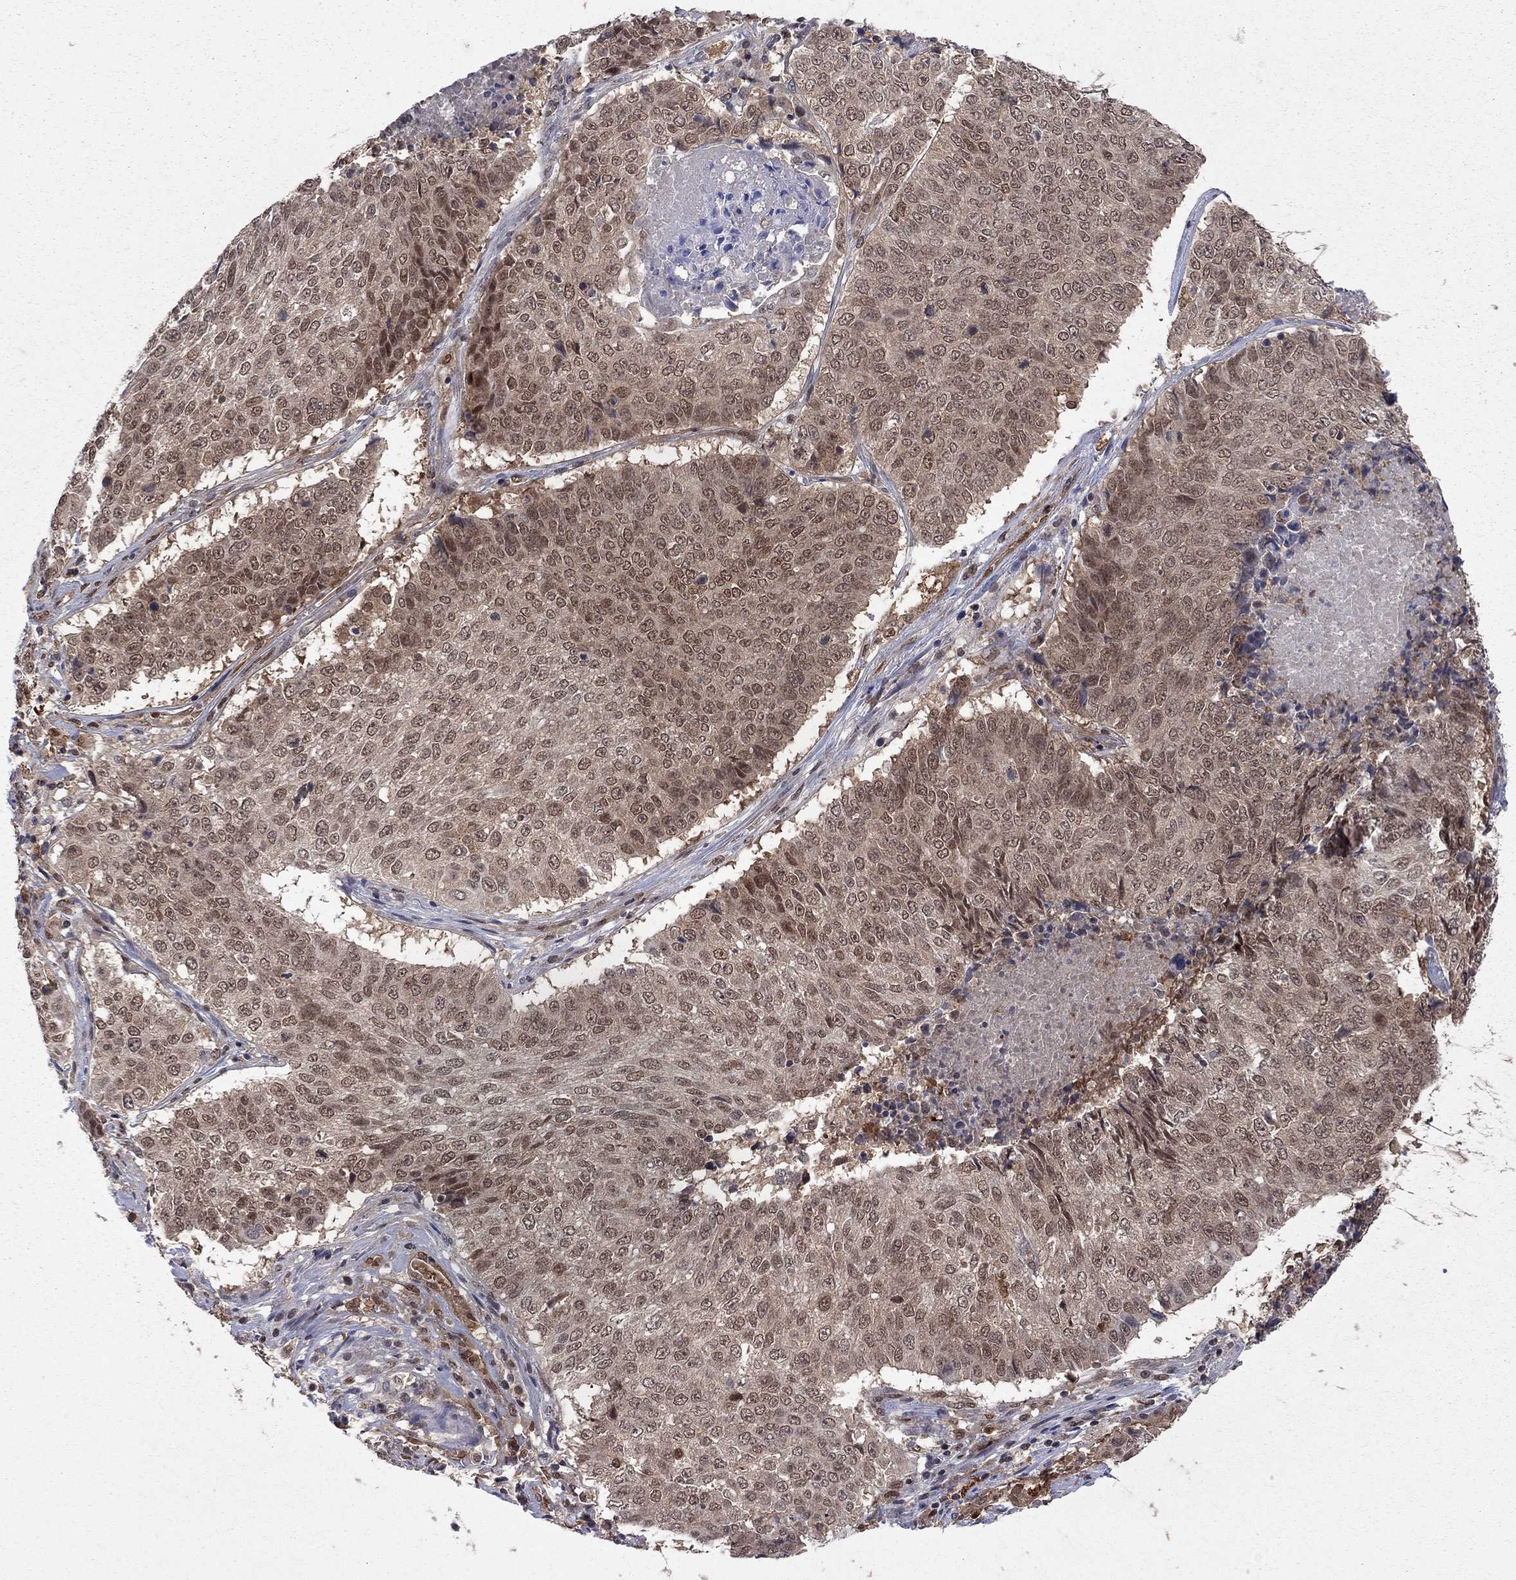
{"staining": {"intensity": "moderate", "quantity": "25%-75%", "location": "nuclear"}, "tissue": "lung cancer", "cell_type": "Tumor cells", "image_type": "cancer", "snomed": [{"axis": "morphology", "description": "Squamous cell carcinoma, NOS"}, {"axis": "topography", "description": "Lung"}], "caption": "Lung cancer (squamous cell carcinoma) tissue displays moderate nuclear expression in approximately 25%-75% of tumor cells", "gene": "SAP30L", "patient": {"sex": "male", "age": 64}}